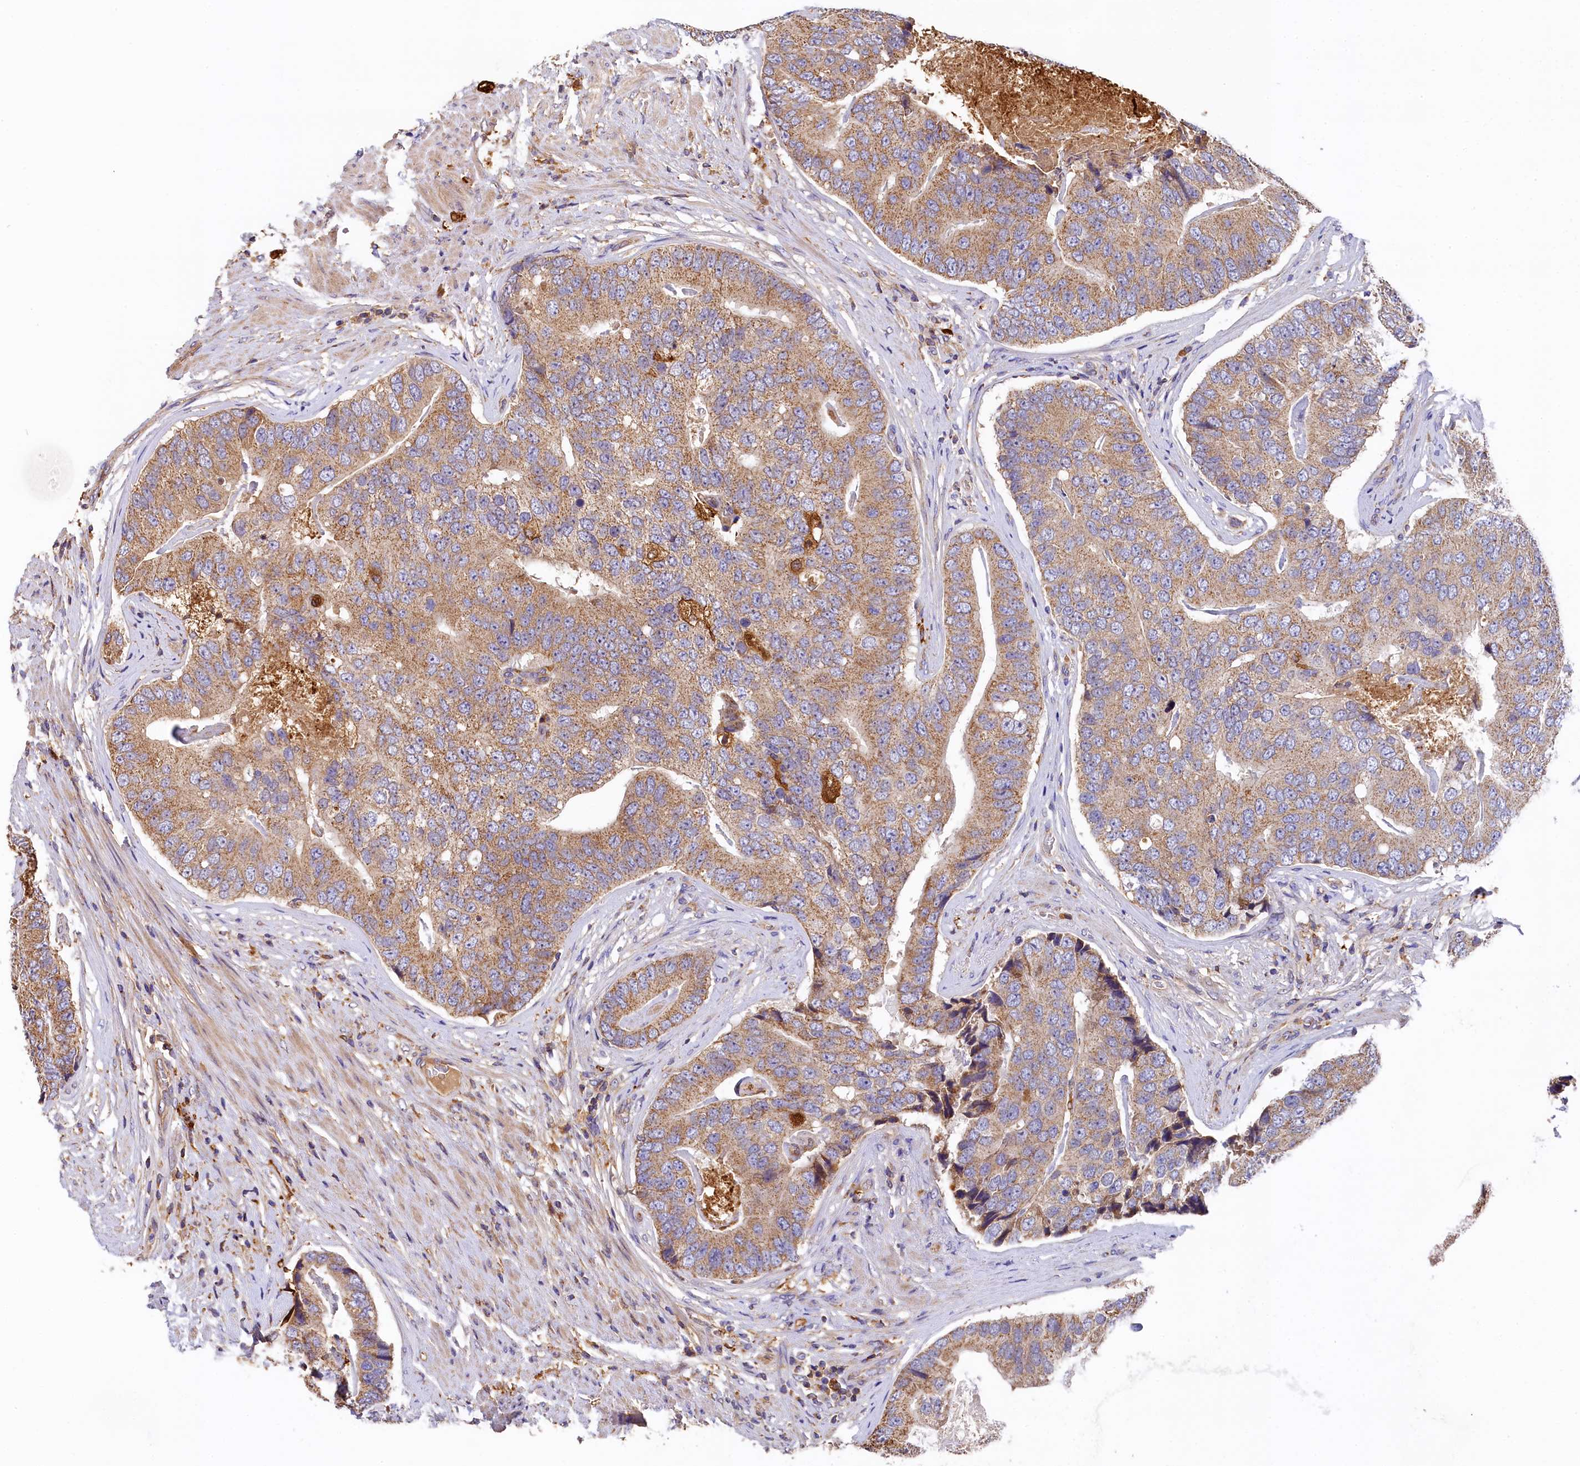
{"staining": {"intensity": "moderate", "quantity": ">75%", "location": "cytoplasmic/membranous"}, "tissue": "prostate cancer", "cell_type": "Tumor cells", "image_type": "cancer", "snomed": [{"axis": "morphology", "description": "Adenocarcinoma, High grade"}, {"axis": "topography", "description": "Prostate"}], "caption": "A high-resolution micrograph shows immunohistochemistry staining of prostate high-grade adenocarcinoma, which exhibits moderate cytoplasmic/membranous expression in about >75% of tumor cells.", "gene": "SEC31B", "patient": {"sex": "male", "age": 70}}